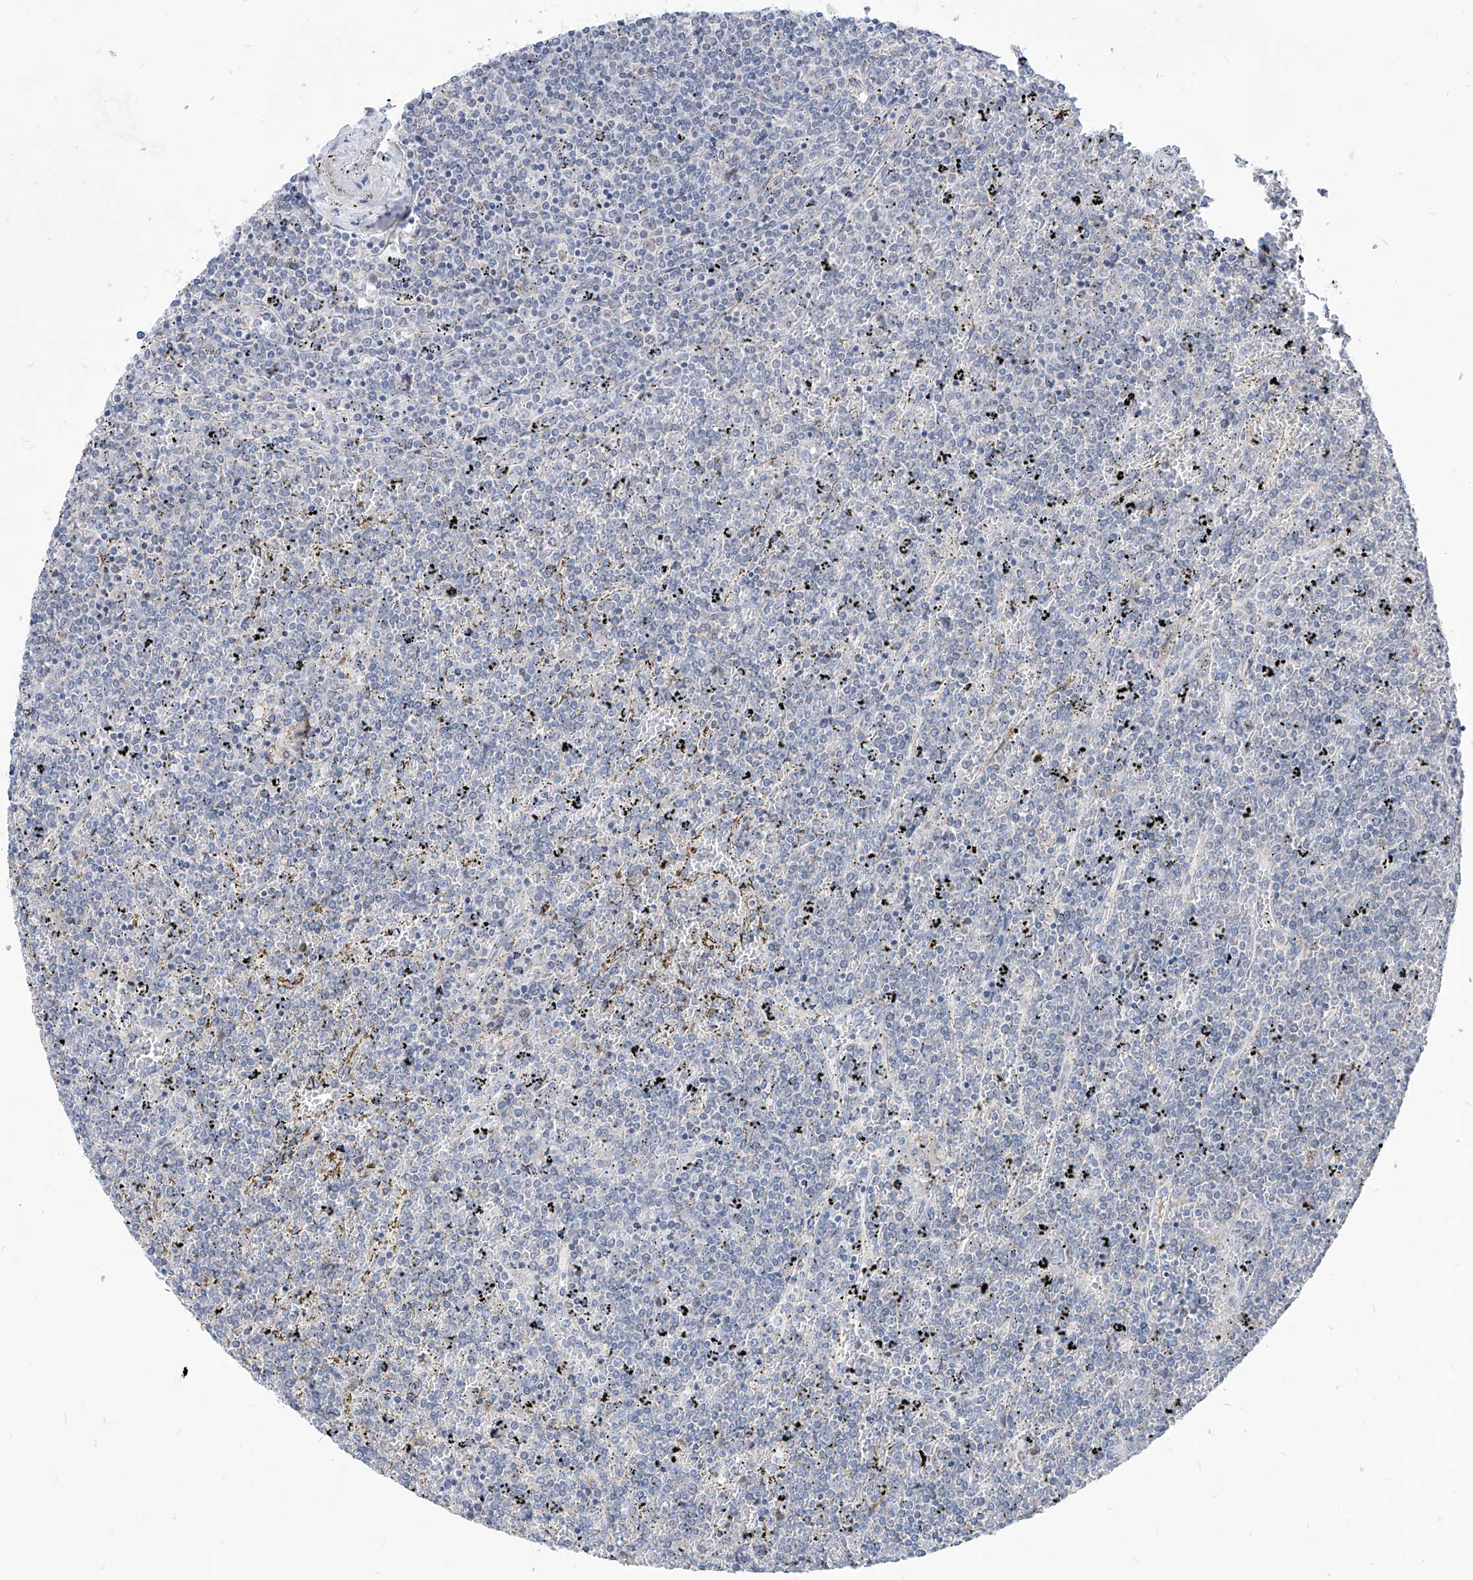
{"staining": {"intensity": "negative", "quantity": "none", "location": "none"}, "tissue": "lymphoma", "cell_type": "Tumor cells", "image_type": "cancer", "snomed": [{"axis": "morphology", "description": "Malignant lymphoma, non-Hodgkin's type, Low grade"}, {"axis": "topography", "description": "Spleen"}], "caption": "Tumor cells are negative for protein expression in human lymphoma.", "gene": "AGPS", "patient": {"sex": "female", "age": 19}}